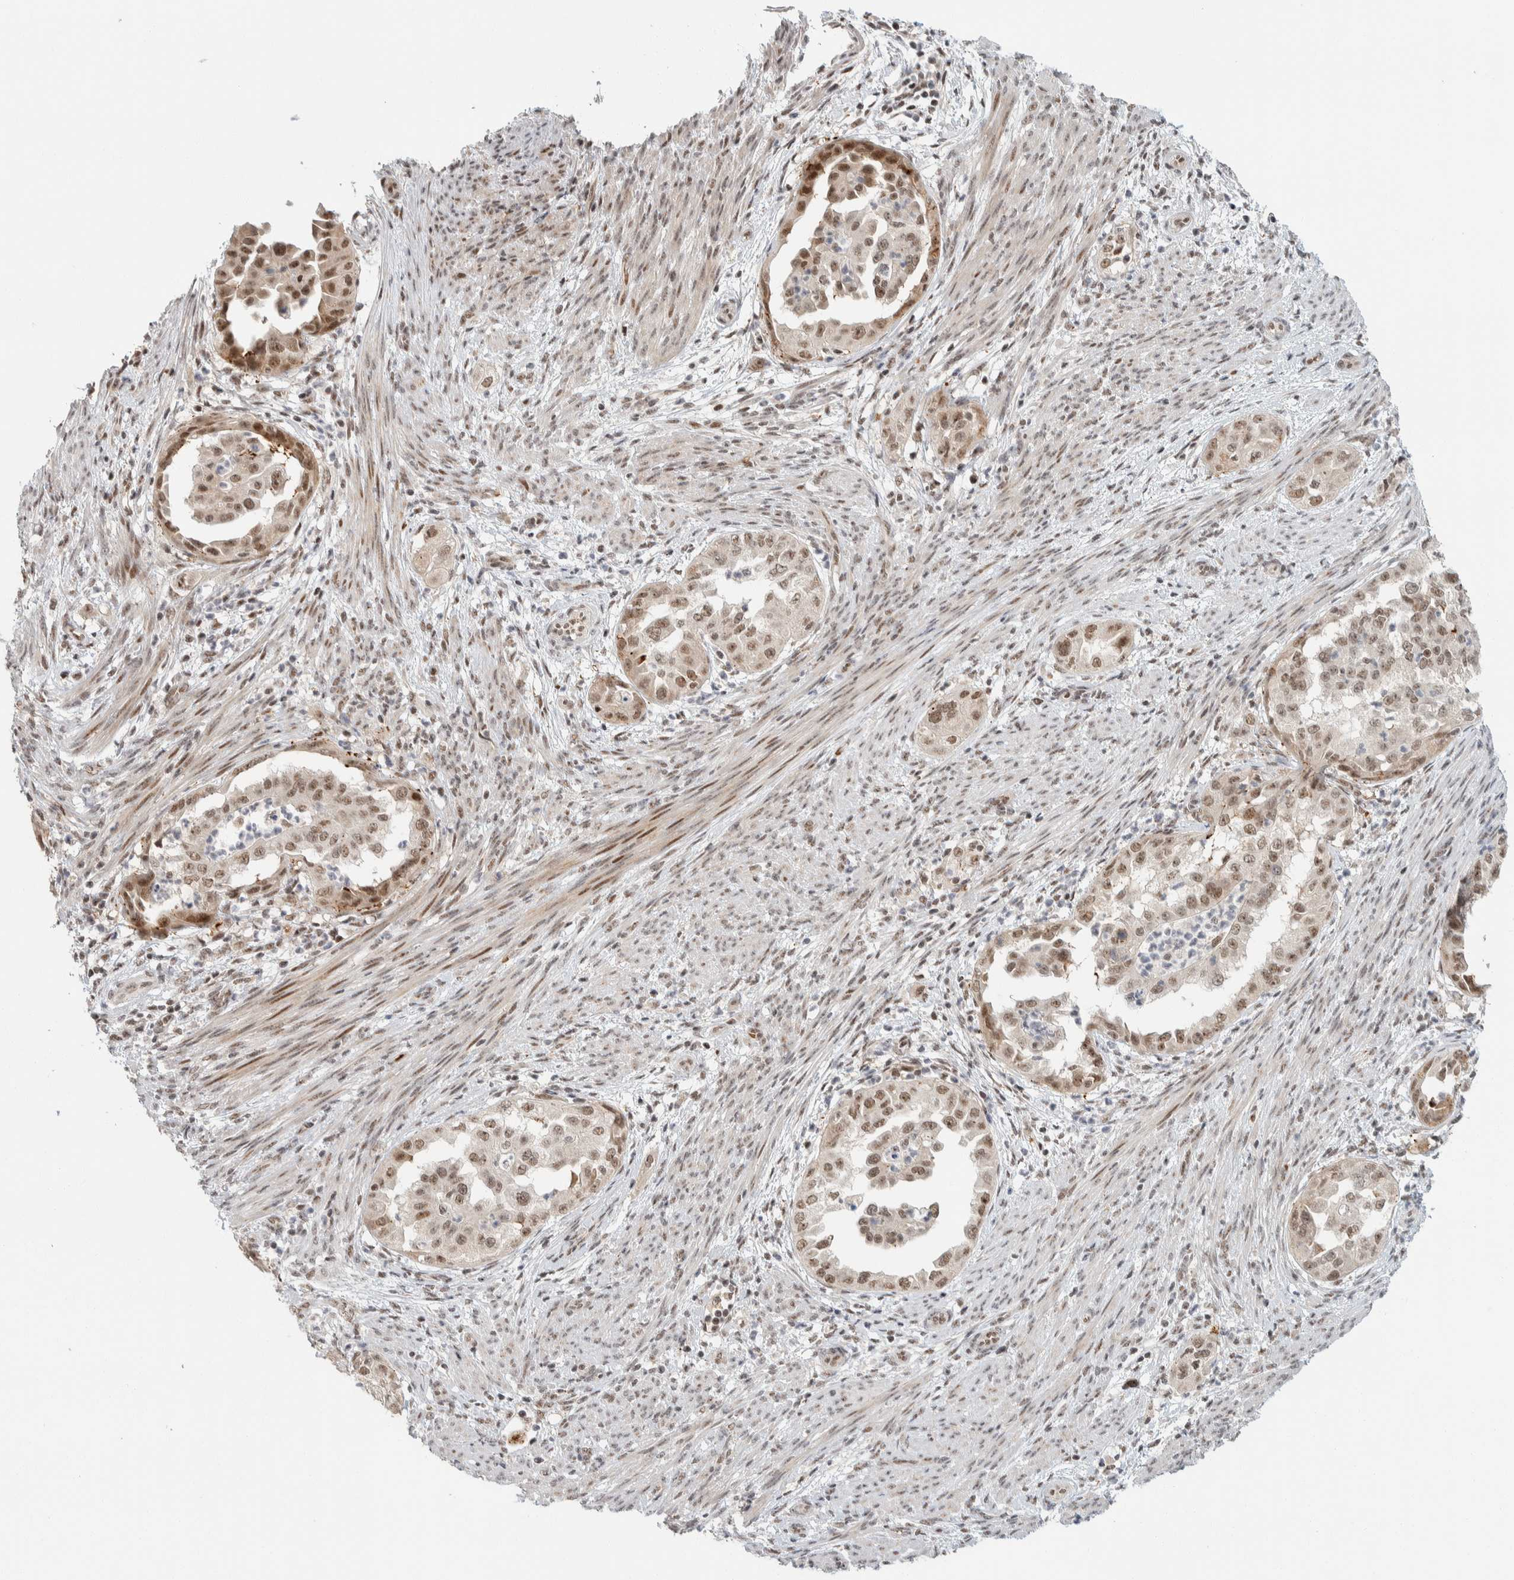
{"staining": {"intensity": "moderate", "quantity": "25%-75%", "location": "nuclear"}, "tissue": "endometrial cancer", "cell_type": "Tumor cells", "image_type": "cancer", "snomed": [{"axis": "morphology", "description": "Adenocarcinoma, NOS"}, {"axis": "topography", "description": "Endometrium"}], "caption": "An immunohistochemistry (IHC) image of neoplastic tissue is shown. Protein staining in brown labels moderate nuclear positivity in endometrial cancer (adenocarcinoma) within tumor cells.", "gene": "ZBTB2", "patient": {"sex": "female", "age": 85}}